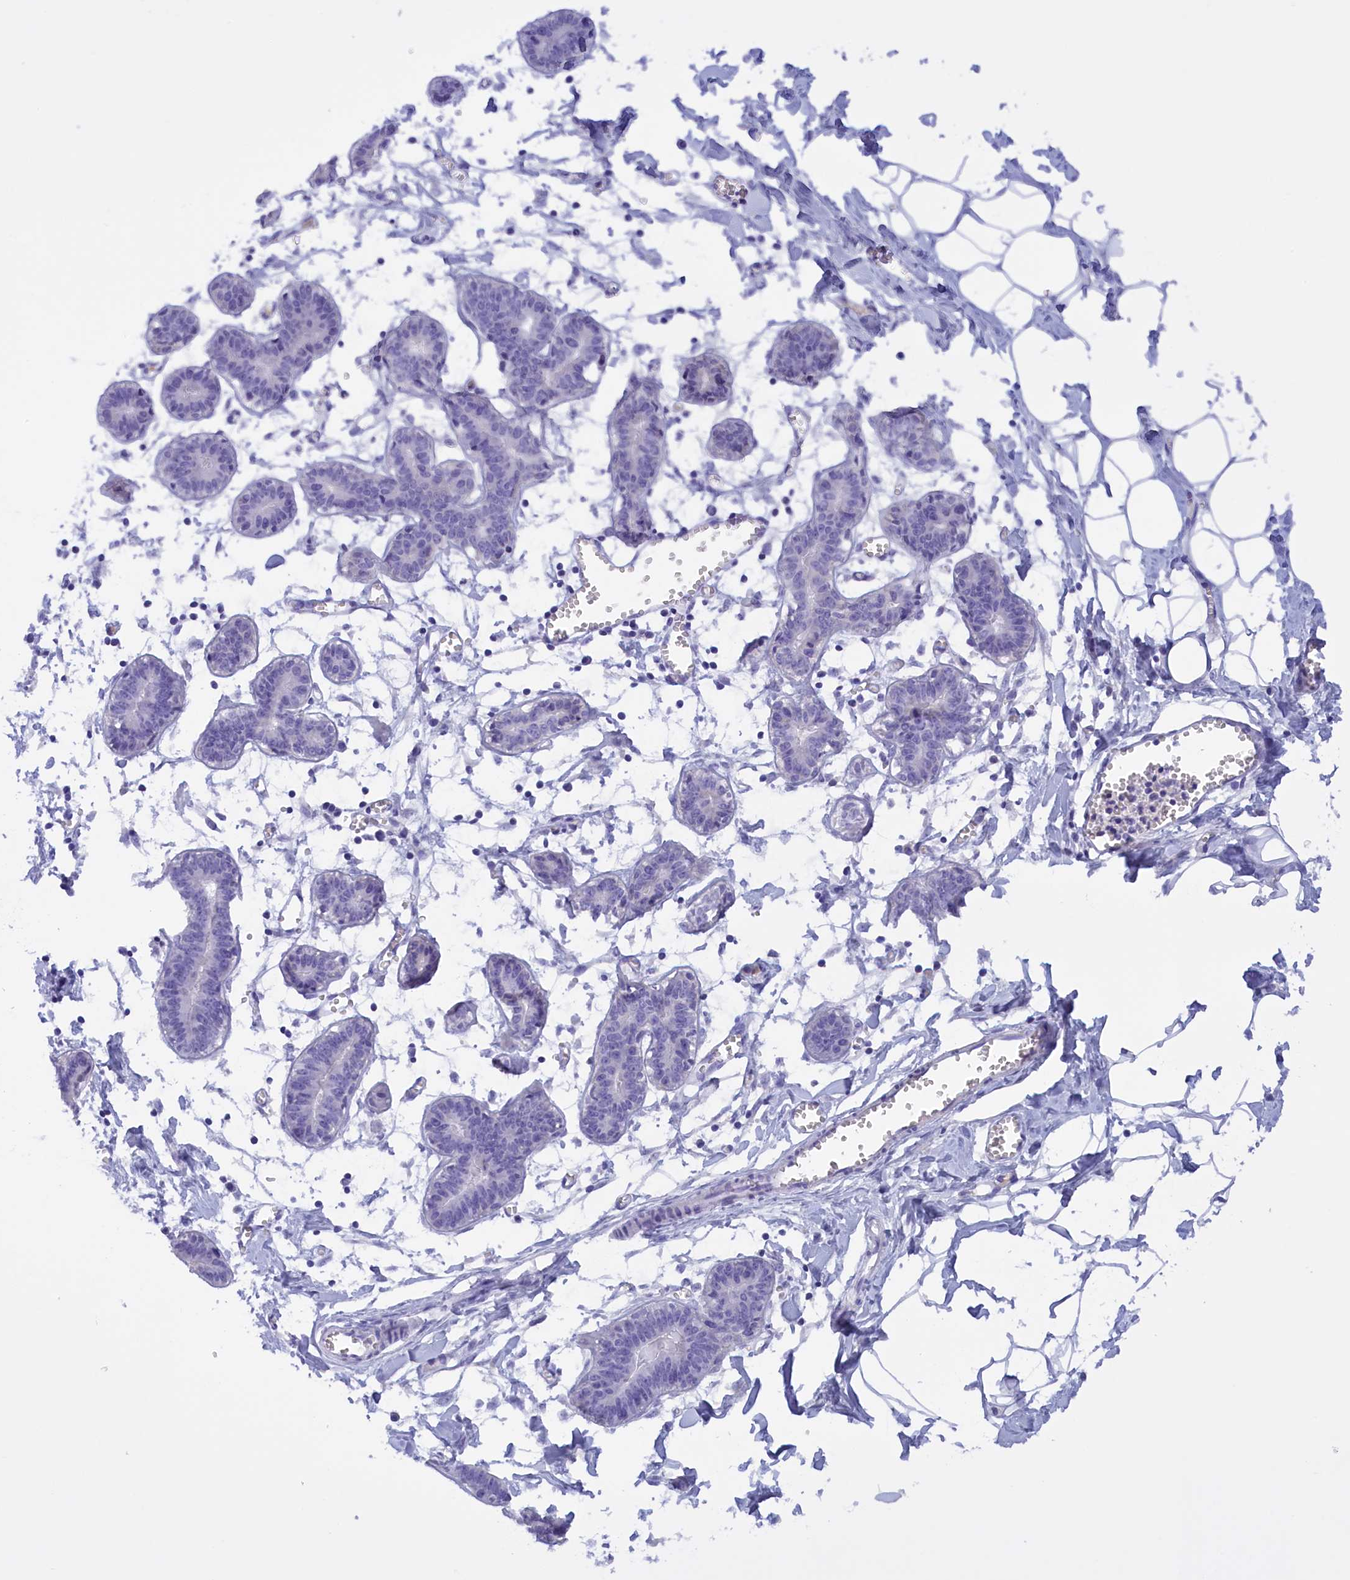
{"staining": {"intensity": "negative", "quantity": "none", "location": "none"}, "tissue": "breast", "cell_type": "Adipocytes", "image_type": "normal", "snomed": [{"axis": "morphology", "description": "Normal tissue, NOS"}, {"axis": "topography", "description": "Breast"}], "caption": "Immunohistochemical staining of normal human breast exhibits no significant positivity in adipocytes.", "gene": "PROK2", "patient": {"sex": "female", "age": 27}}